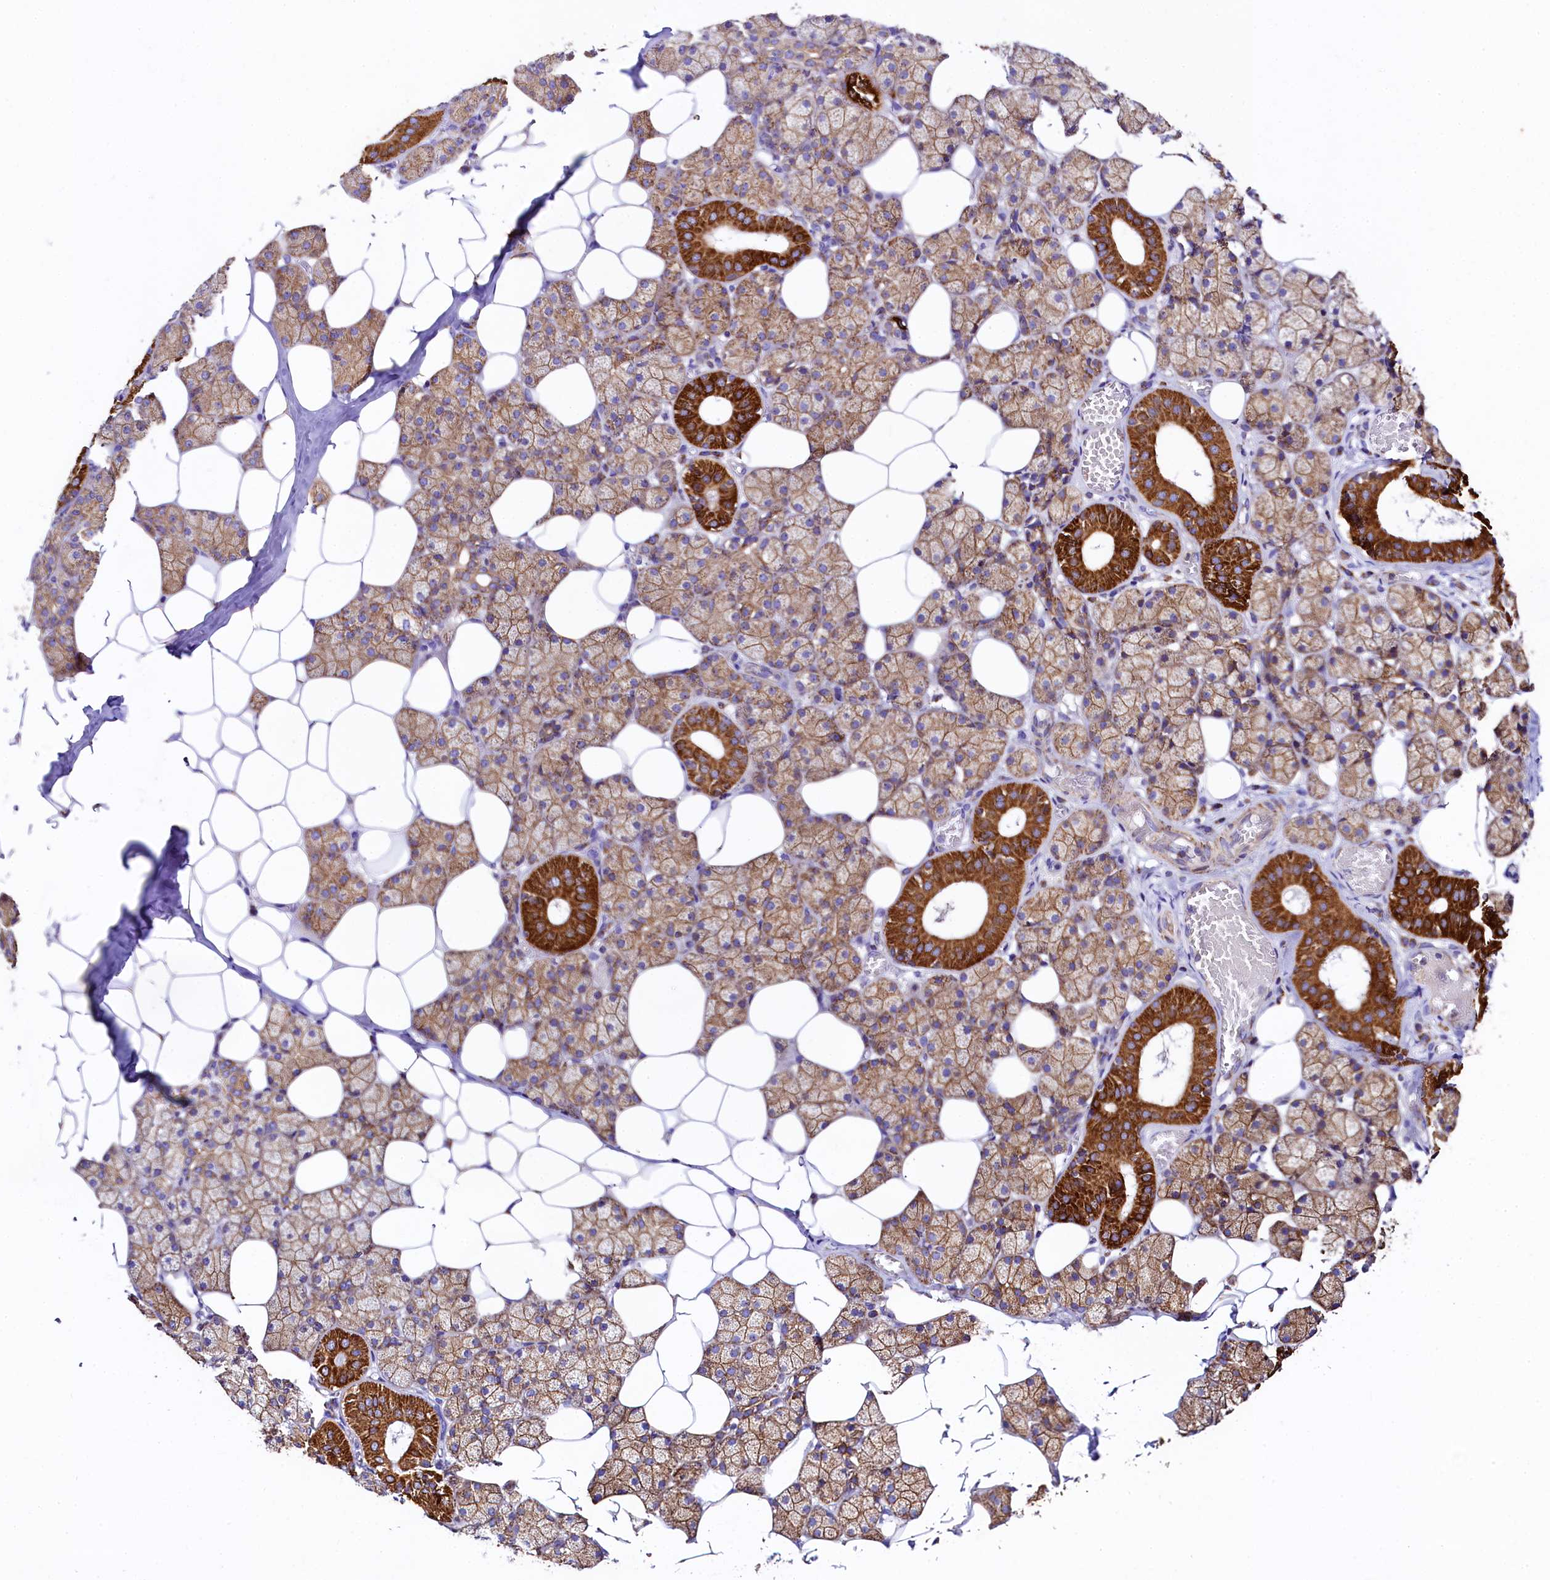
{"staining": {"intensity": "strong", "quantity": "25%-75%", "location": "cytoplasmic/membranous"}, "tissue": "salivary gland", "cell_type": "Glandular cells", "image_type": "normal", "snomed": [{"axis": "morphology", "description": "Normal tissue, NOS"}, {"axis": "topography", "description": "Salivary gland"}], "caption": "A brown stain highlights strong cytoplasmic/membranous staining of a protein in glandular cells of benign human salivary gland. (Brightfield microscopy of DAB IHC at high magnification).", "gene": "CLYBL", "patient": {"sex": "female", "age": 33}}